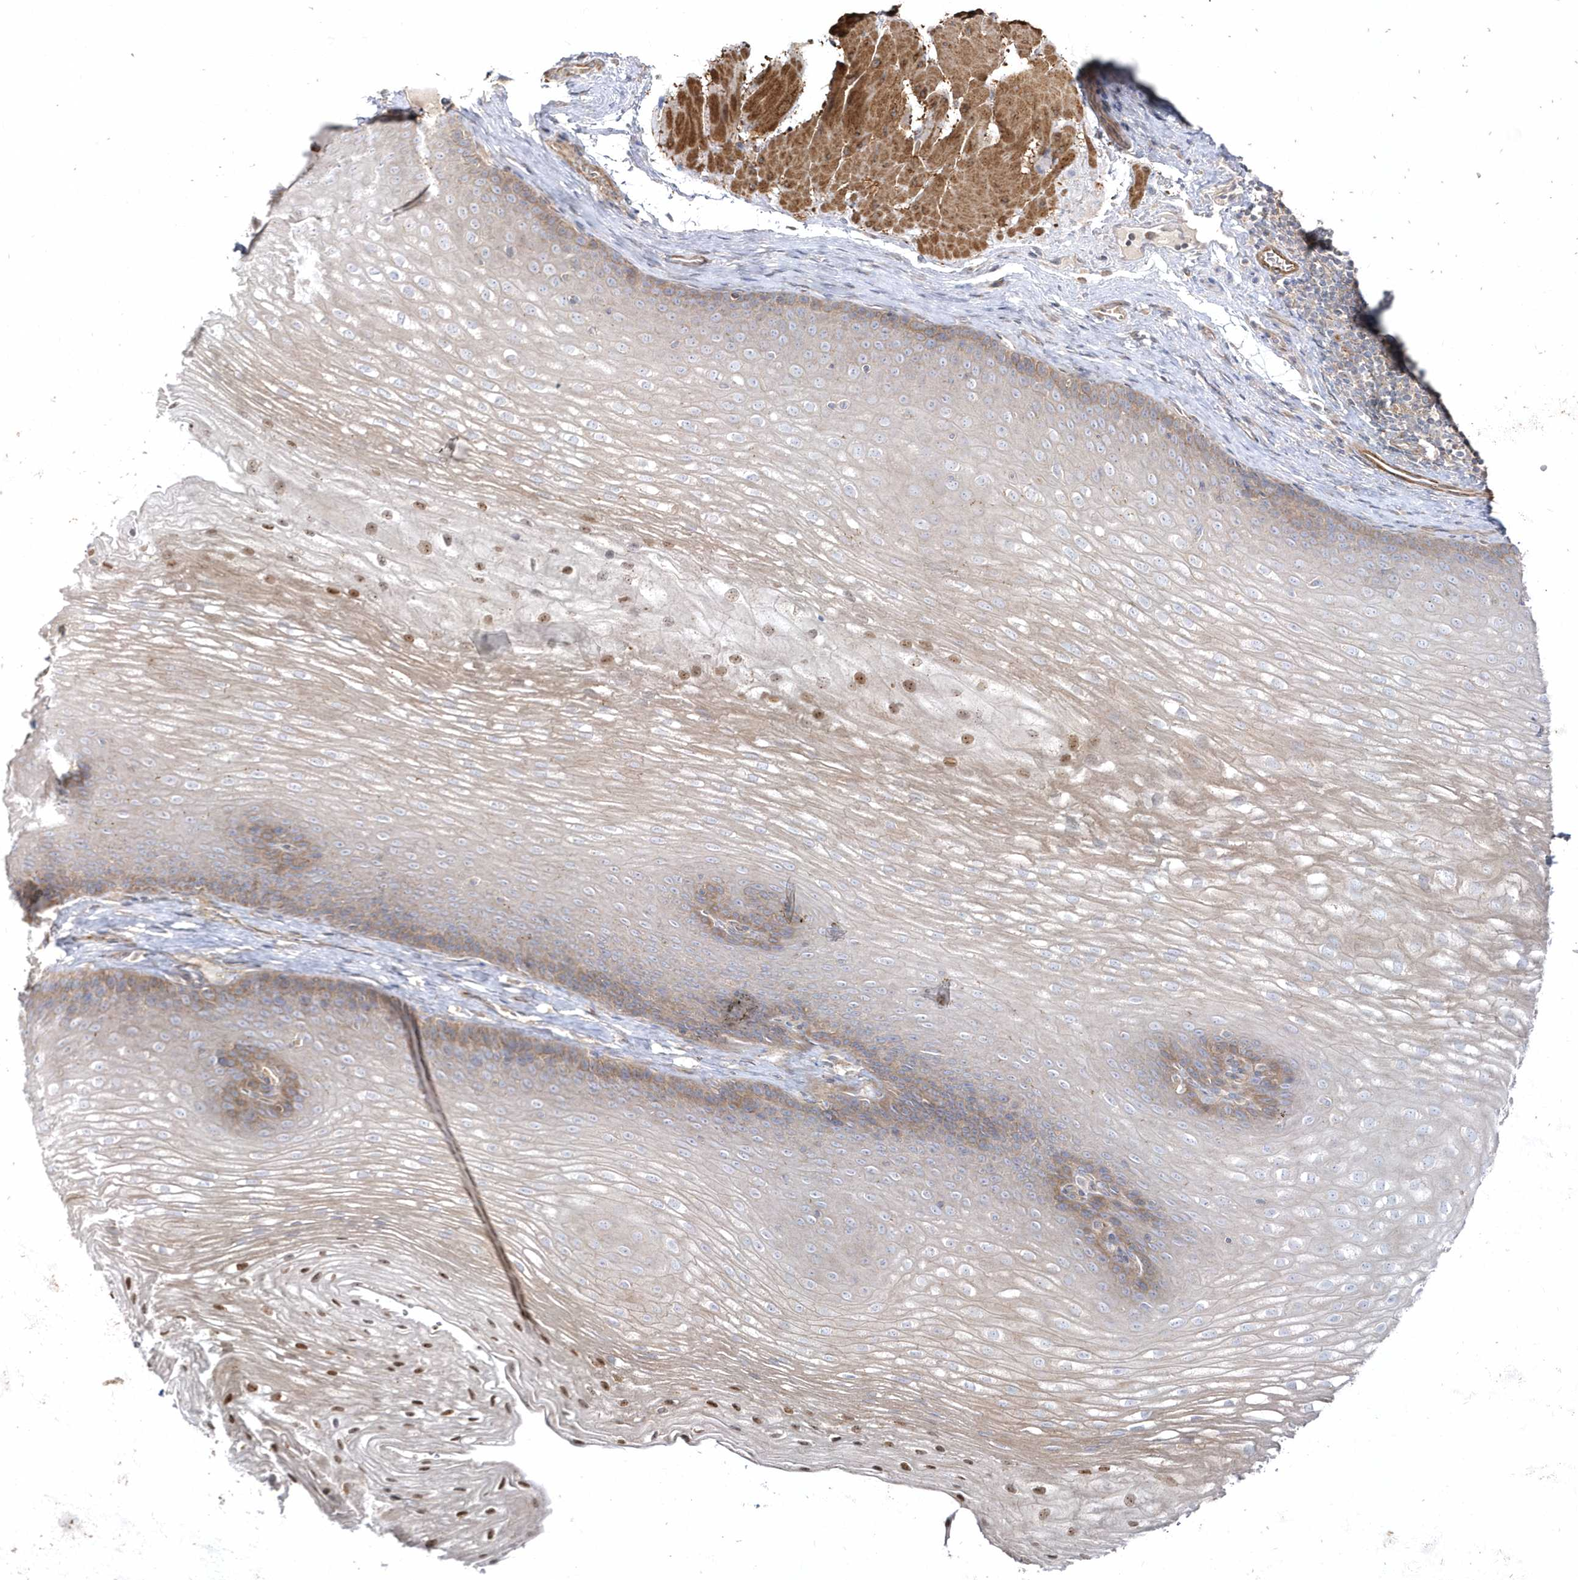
{"staining": {"intensity": "moderate", "quantity": "25%-75%", "location": "cytoplasmic/membranous,nuclear"}, "tissue": "esophagus", "cell_type": "Squamous epithelial cells", "image_type": "normal", "snomed": [{"axis": "morphology", "description": "Normal tissue, NOS"}, {"axis": "topography", "description": "Esophagus"}], "caption": "Human esophagus stained with a brown dye reveals moderate cytoplasmic/membranous,nuclear positive positivity in about 25%-75% of squamous epithelial cells.", "gene": "LEXM", "patient": {"sex": "female", "age": 66}}